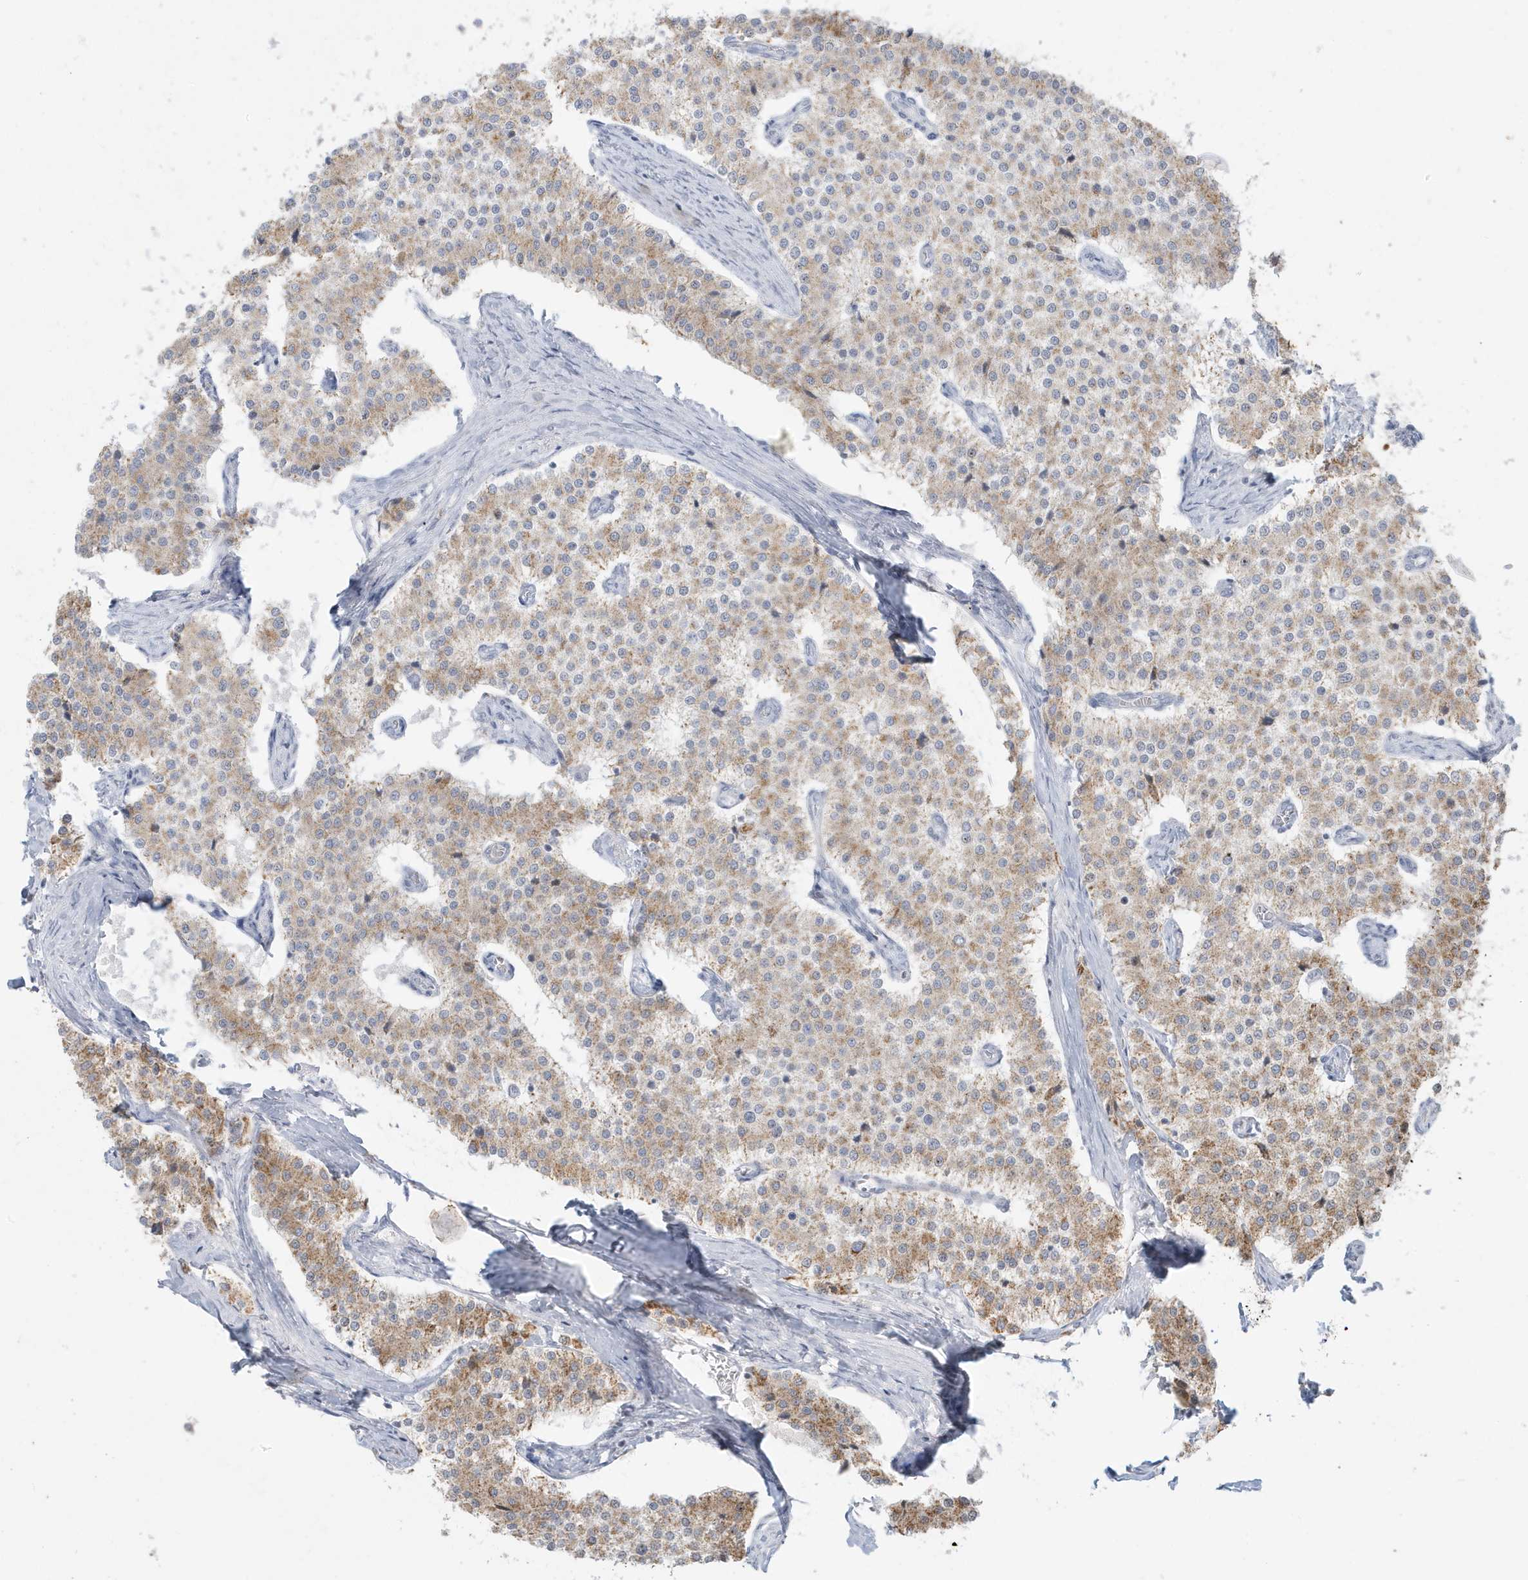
{"staining": {"intensity": "moderate", "quantity": "25%-75%", "location": "cytoplasmic/membranous"}, "tissue": "carcinoid", "cell_type": "Tumor cells", "image_type": "cancer", "snomed": [{"axis": "morphology", "description": "Carcinoid, malignant, NOS"}, {"axis": "topography", "description": "Colon"}], "caption": "Immunohistochemical staining of human carcinoid (malignant) shows medium levels of moderate cytoplasmic/membranous expression in approximately 25%-75% of tumor cells.", "gene": "FNDC1", "patient": {"sex": "female", "age": 52}}